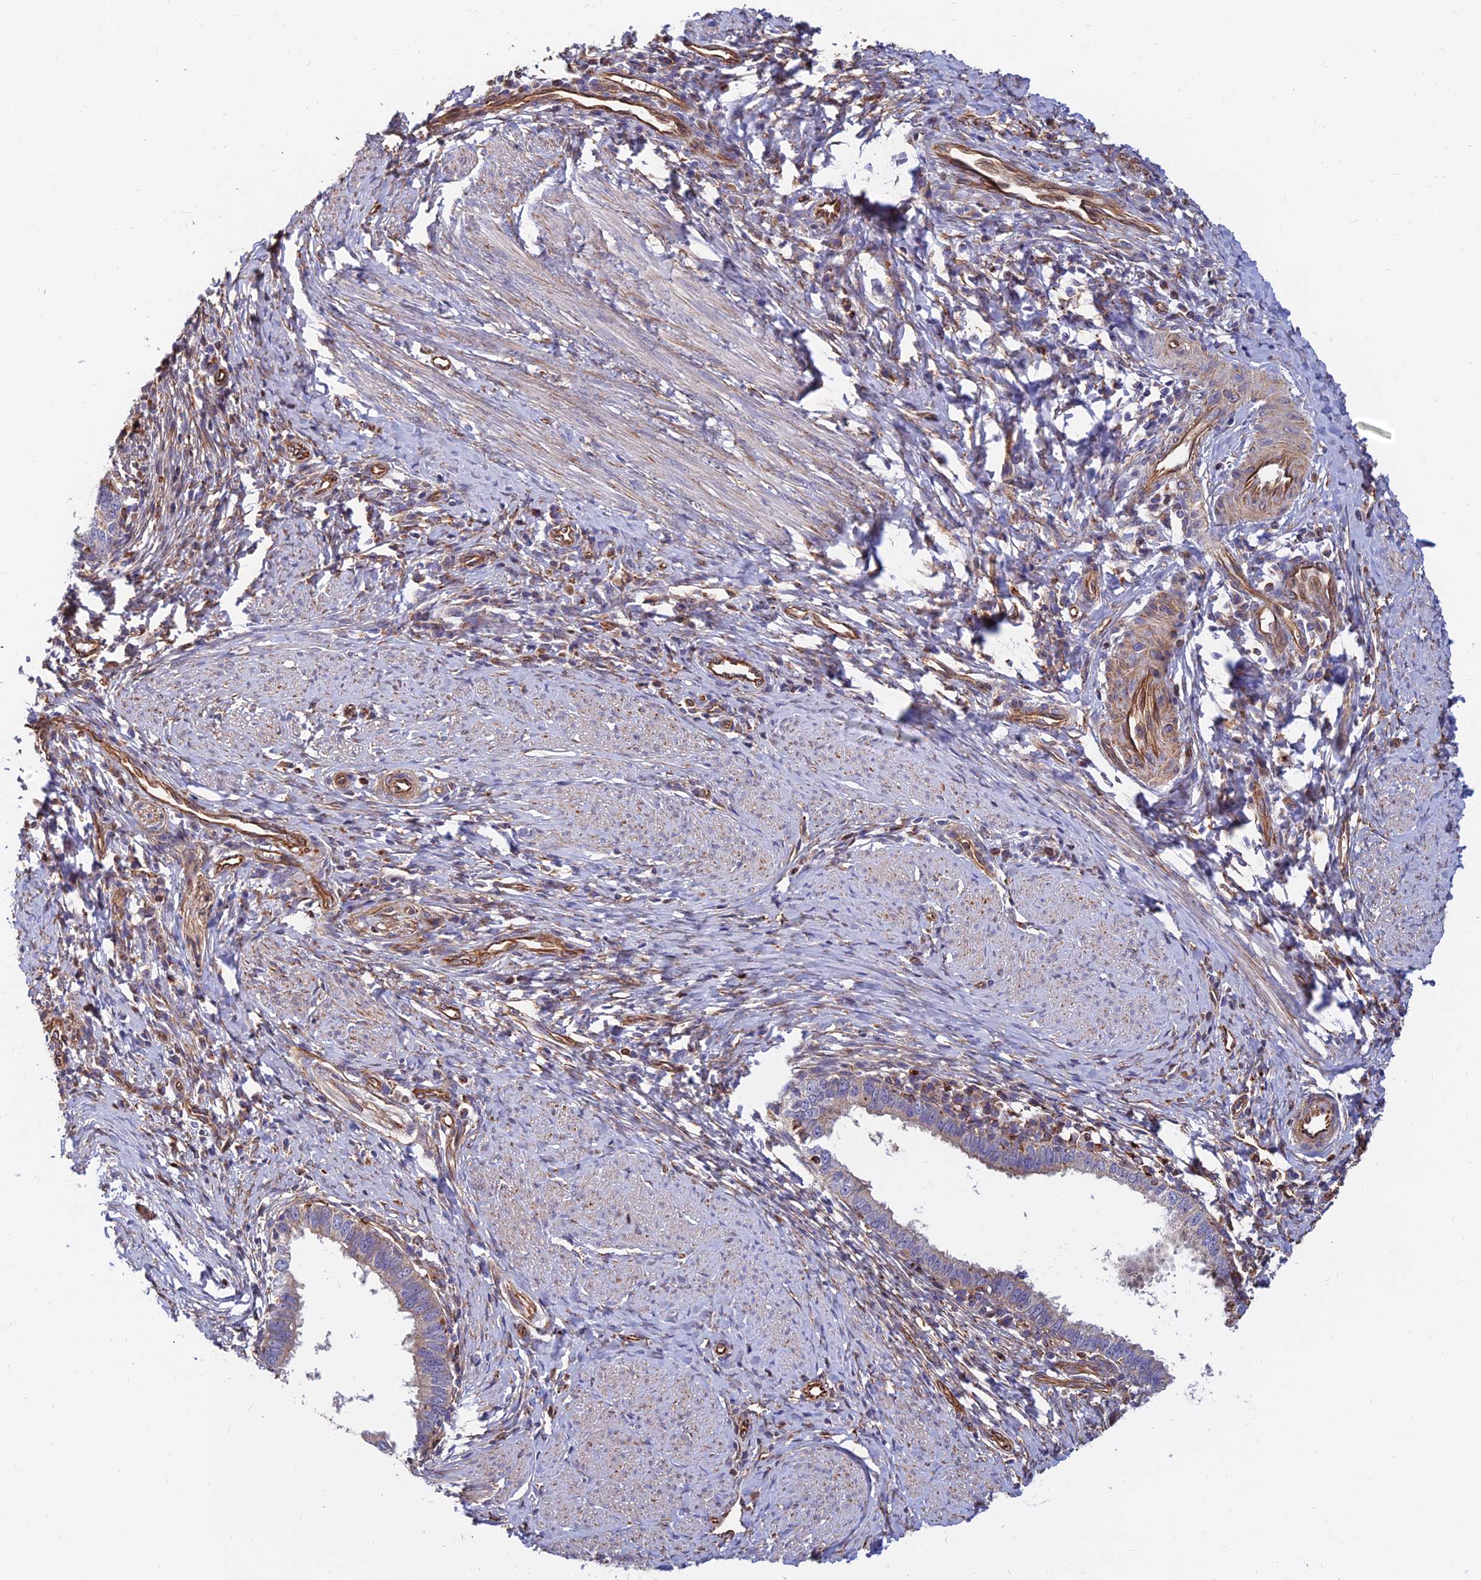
{"staining": {"intensity": "weak", "quantity": "<25%", "location": "cytoplasmic/membranous"}, "tissue": "cervical cancer", "cell_type": "Tumor cells", "image_type": "cancer", "snomed": [{"axis": "morphology", "description": "Adenocarcinoma, NOS"}, {"axis": "topography", "description": "Cervix"}], "caption": "High power microscopy histopathology image of an IHC photomicrograph of cervical adenocarcinoma, revealing no significant expression in tumor cells.", "gene": "CDK18", "patient": {"sex": "female", "age": 36}}